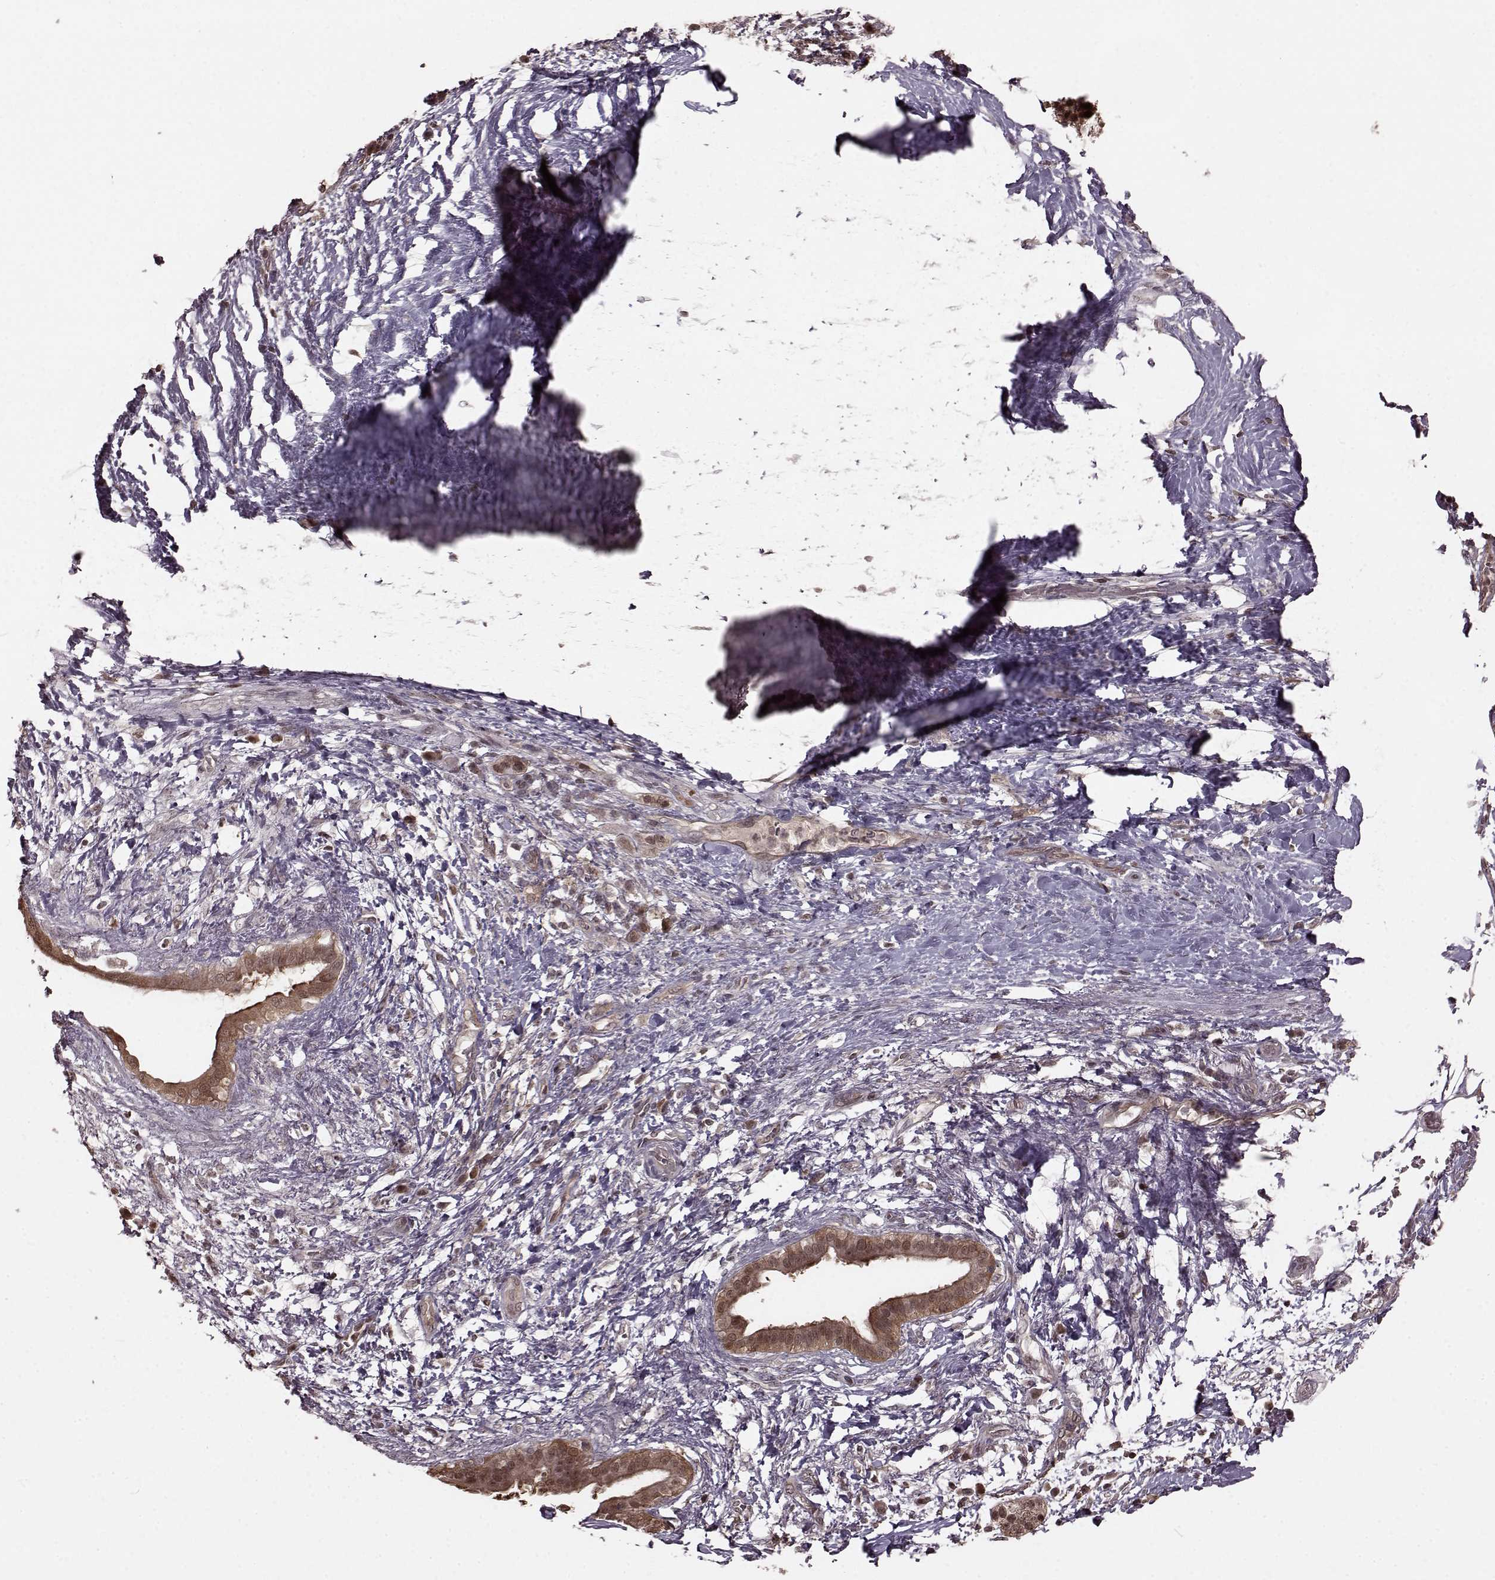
{"staining": {"intensity": "moderate", "quantity": "25%-75%", "location": "cytoplasmic/membranous,nuclear"}, "tissue": "pancreatic cancer", "cell_type": "Tumor cells", "image_type": "cancer", "snomed": [{"axis": "morphology", "description": "Adenocarcinoma, NOS"}, {"axis": "topography", "description": "Pancreas"}], "caption": "Immunohistochemistry (IHC) of pancreatic adenocarcinoma reveals medium levels of moderate cytoplasmic/membranous and nuclear staining in approximately 25%-75% of tumor cells. The protein is stained brown, and the nuclei are stained in blue (DAB (3,3'-diaminobenzidine) IHC with brightfield microscopy, high magnification).", "gene": "GSS", "patient": {"sex": "female", "age": 72}}